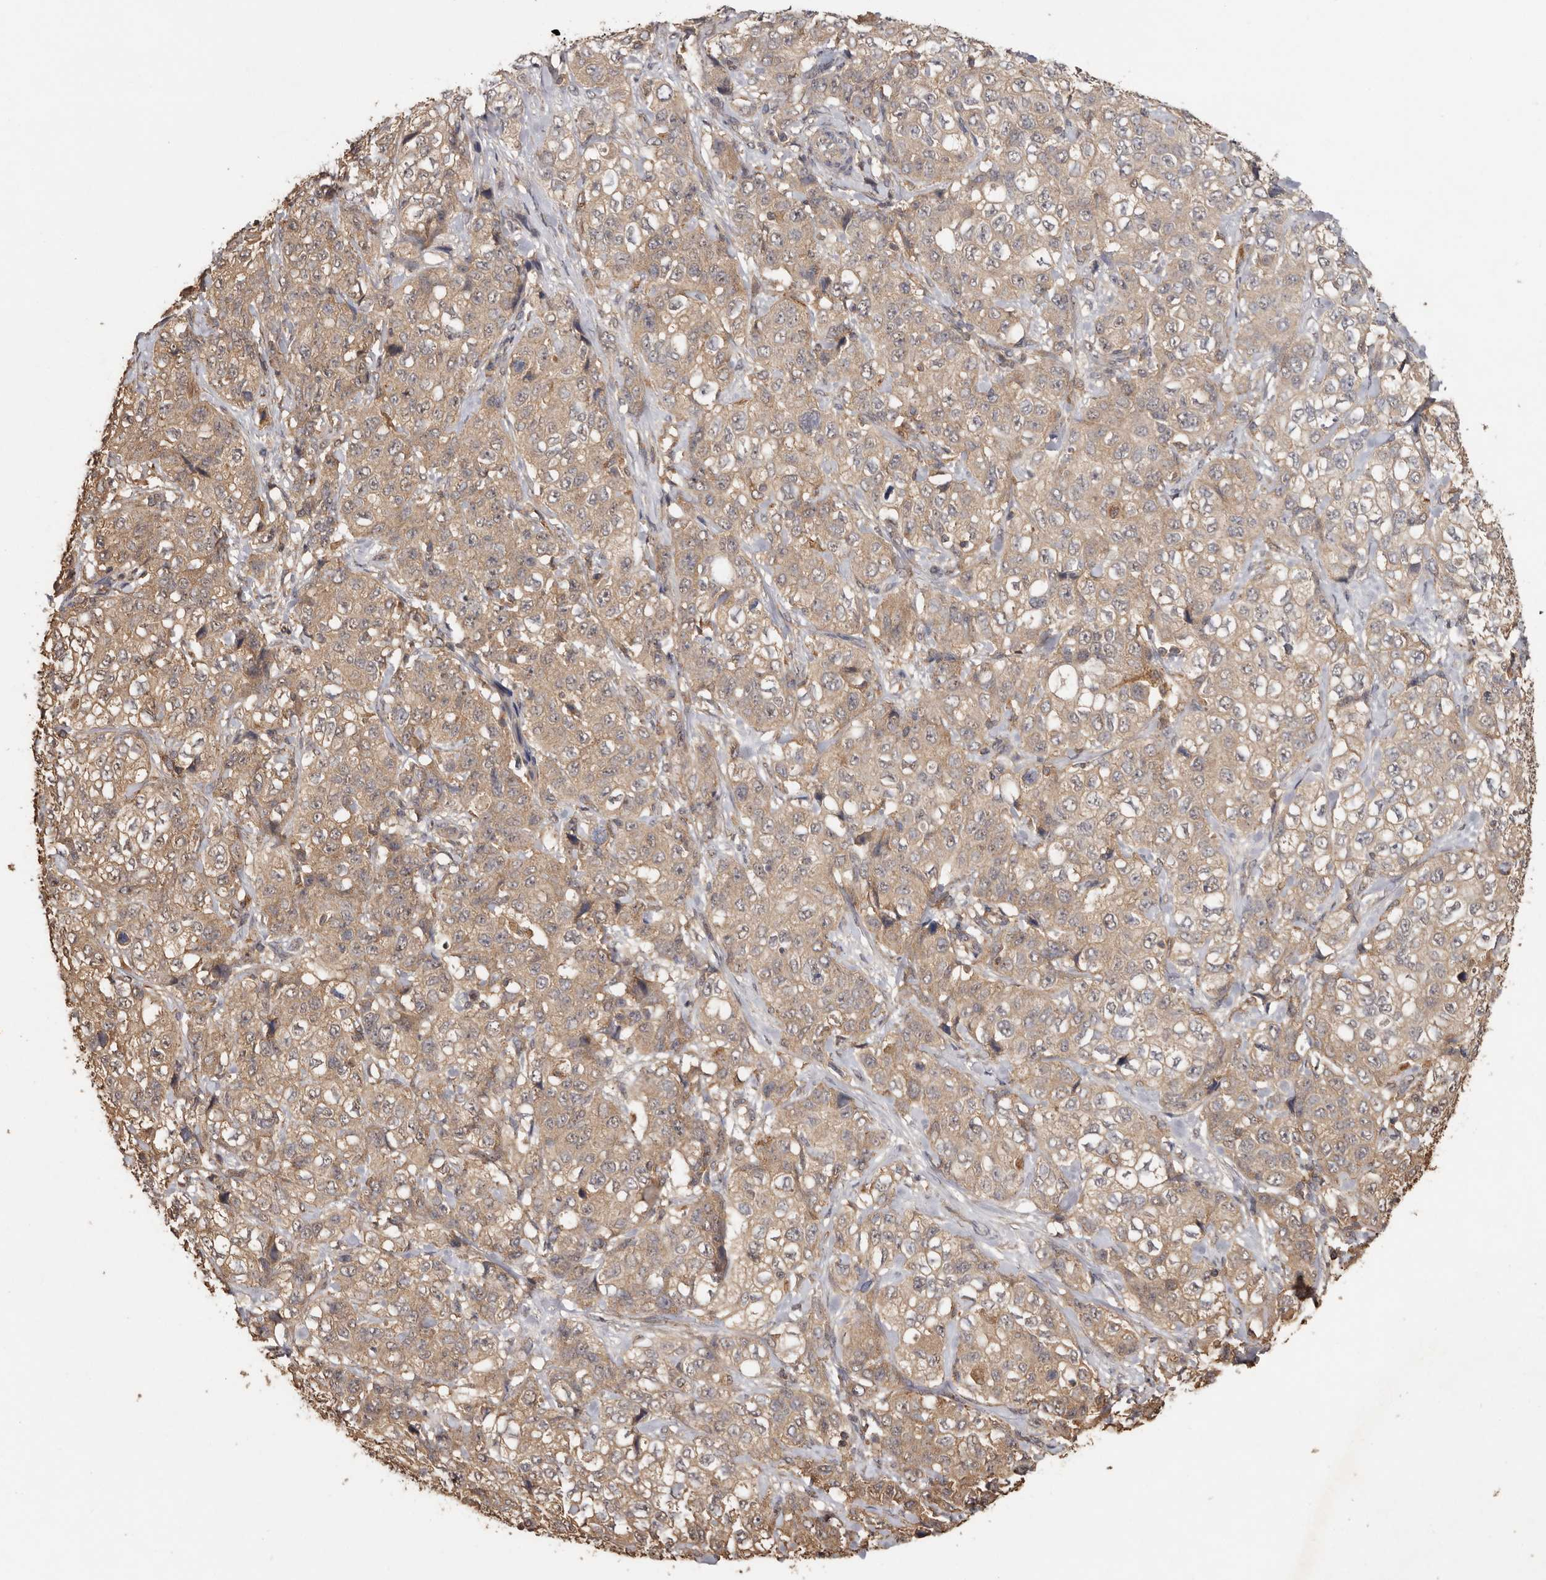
{"staining": {"intensity": "weak", "quantity": ">75%", "location": "cytoplasmic/membranous"}, "tissue": "stomach cancer", "cell_type": "Tumor cells", "image_type": "cancer", "snomed": [{"axis": "morphology", "description": "Adenocarcinoma, NOS"}, {"axis": "topography", "description": "Stomach"}], "caption": "Adenocarcinoma (stomach) stained with immunohistochemistry shows weak cytoplasmic/membranous staining in about >75% of tumor cells.", "gene": "RWDD1", "patient": {"sex": "male", "age": 48}}